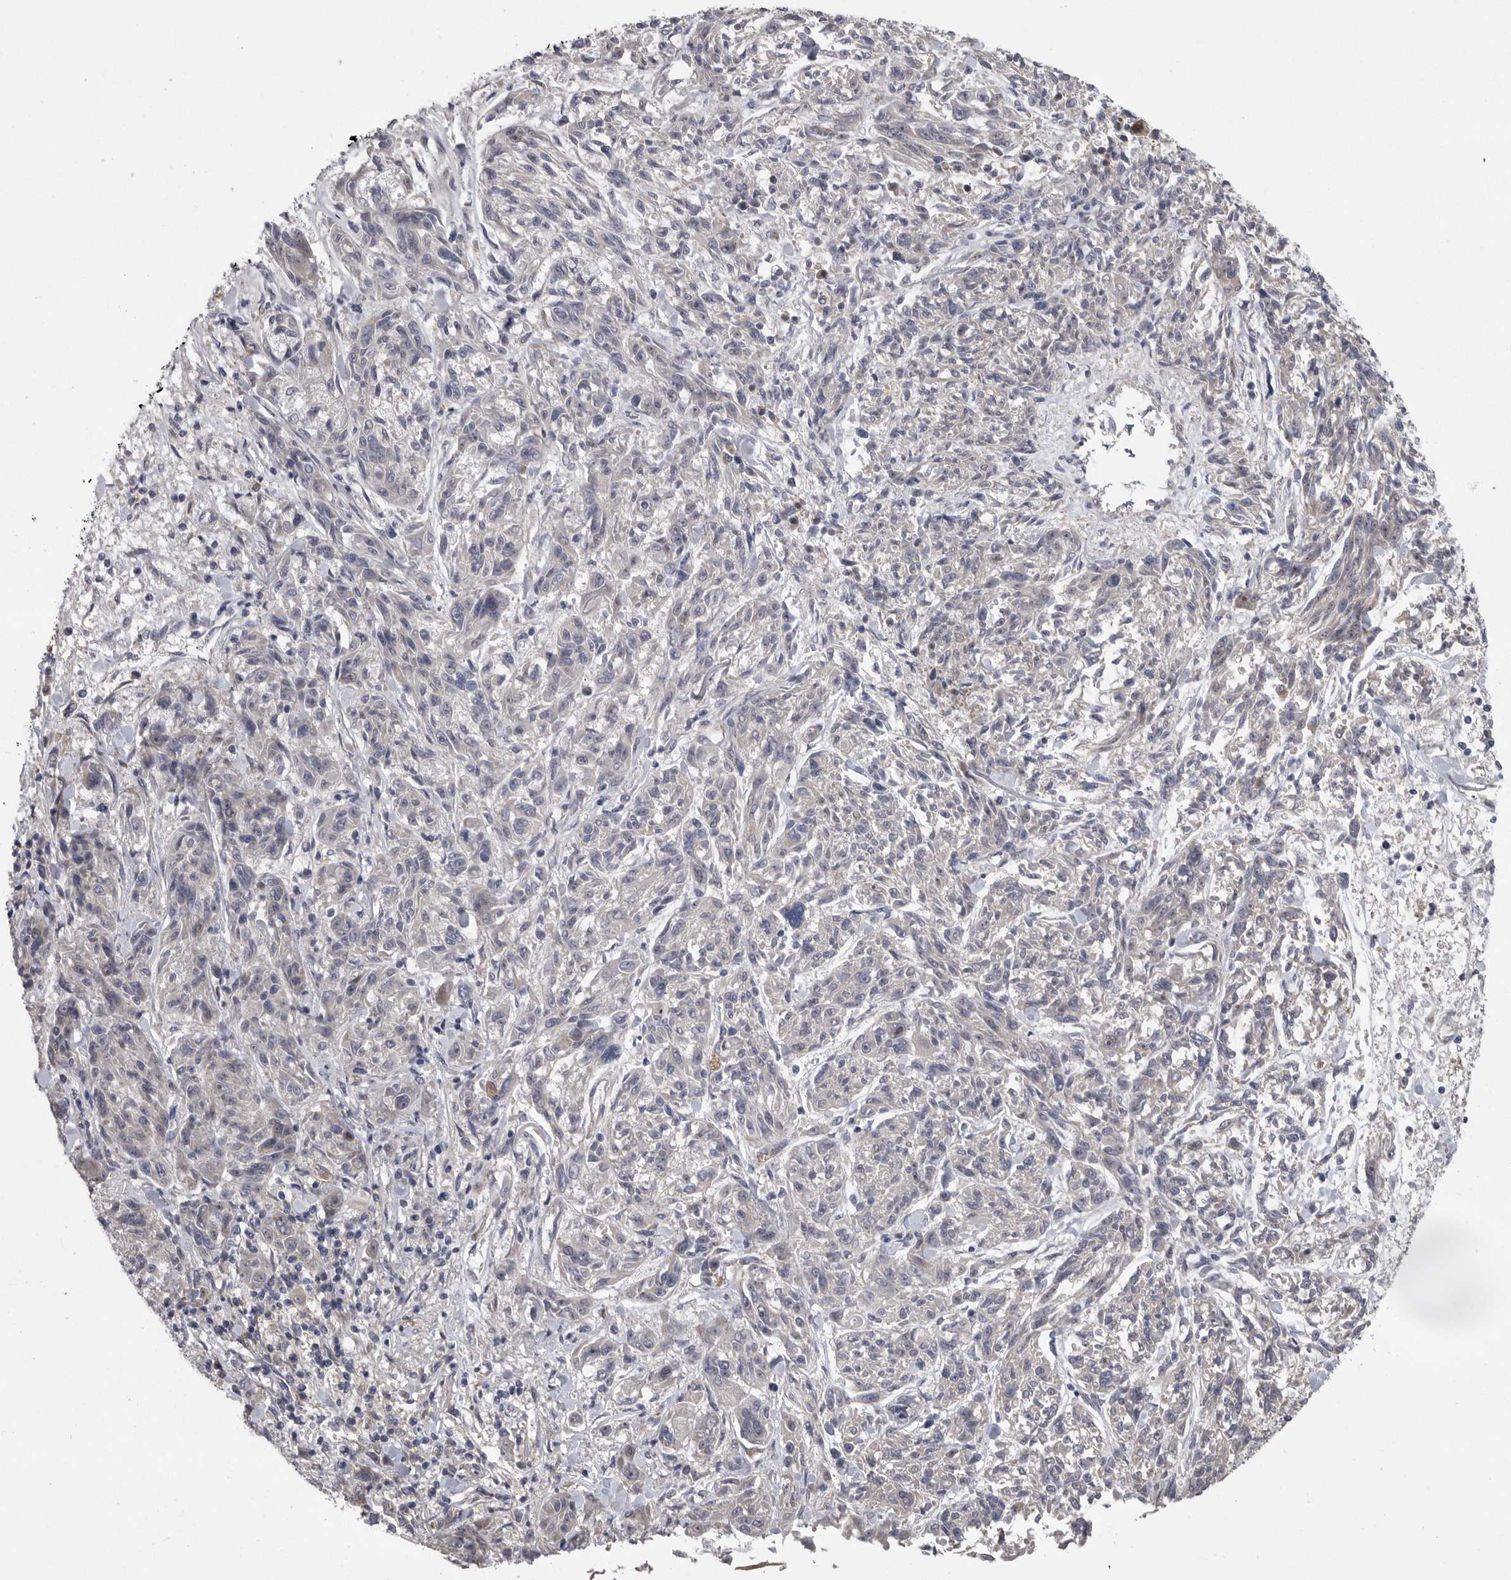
{"staining": {"intensity": "negative", "quantity": "none", "location": "none"}, "tissue": "melanoma", "cell_type": "Tumor cells", "image_type": "cancer", "snomed": [{"axis": "morphology", "description": "Malignant melanoma, NOS"}, {"axis": "topography", "description": "Skin"}], "caption": "DAB immunohistochemical staining of human malignant melanoma demonstrates no significant expression in tumor cells.", "gene": "CRP", "patient": {"sex": "male", "age": 53}}